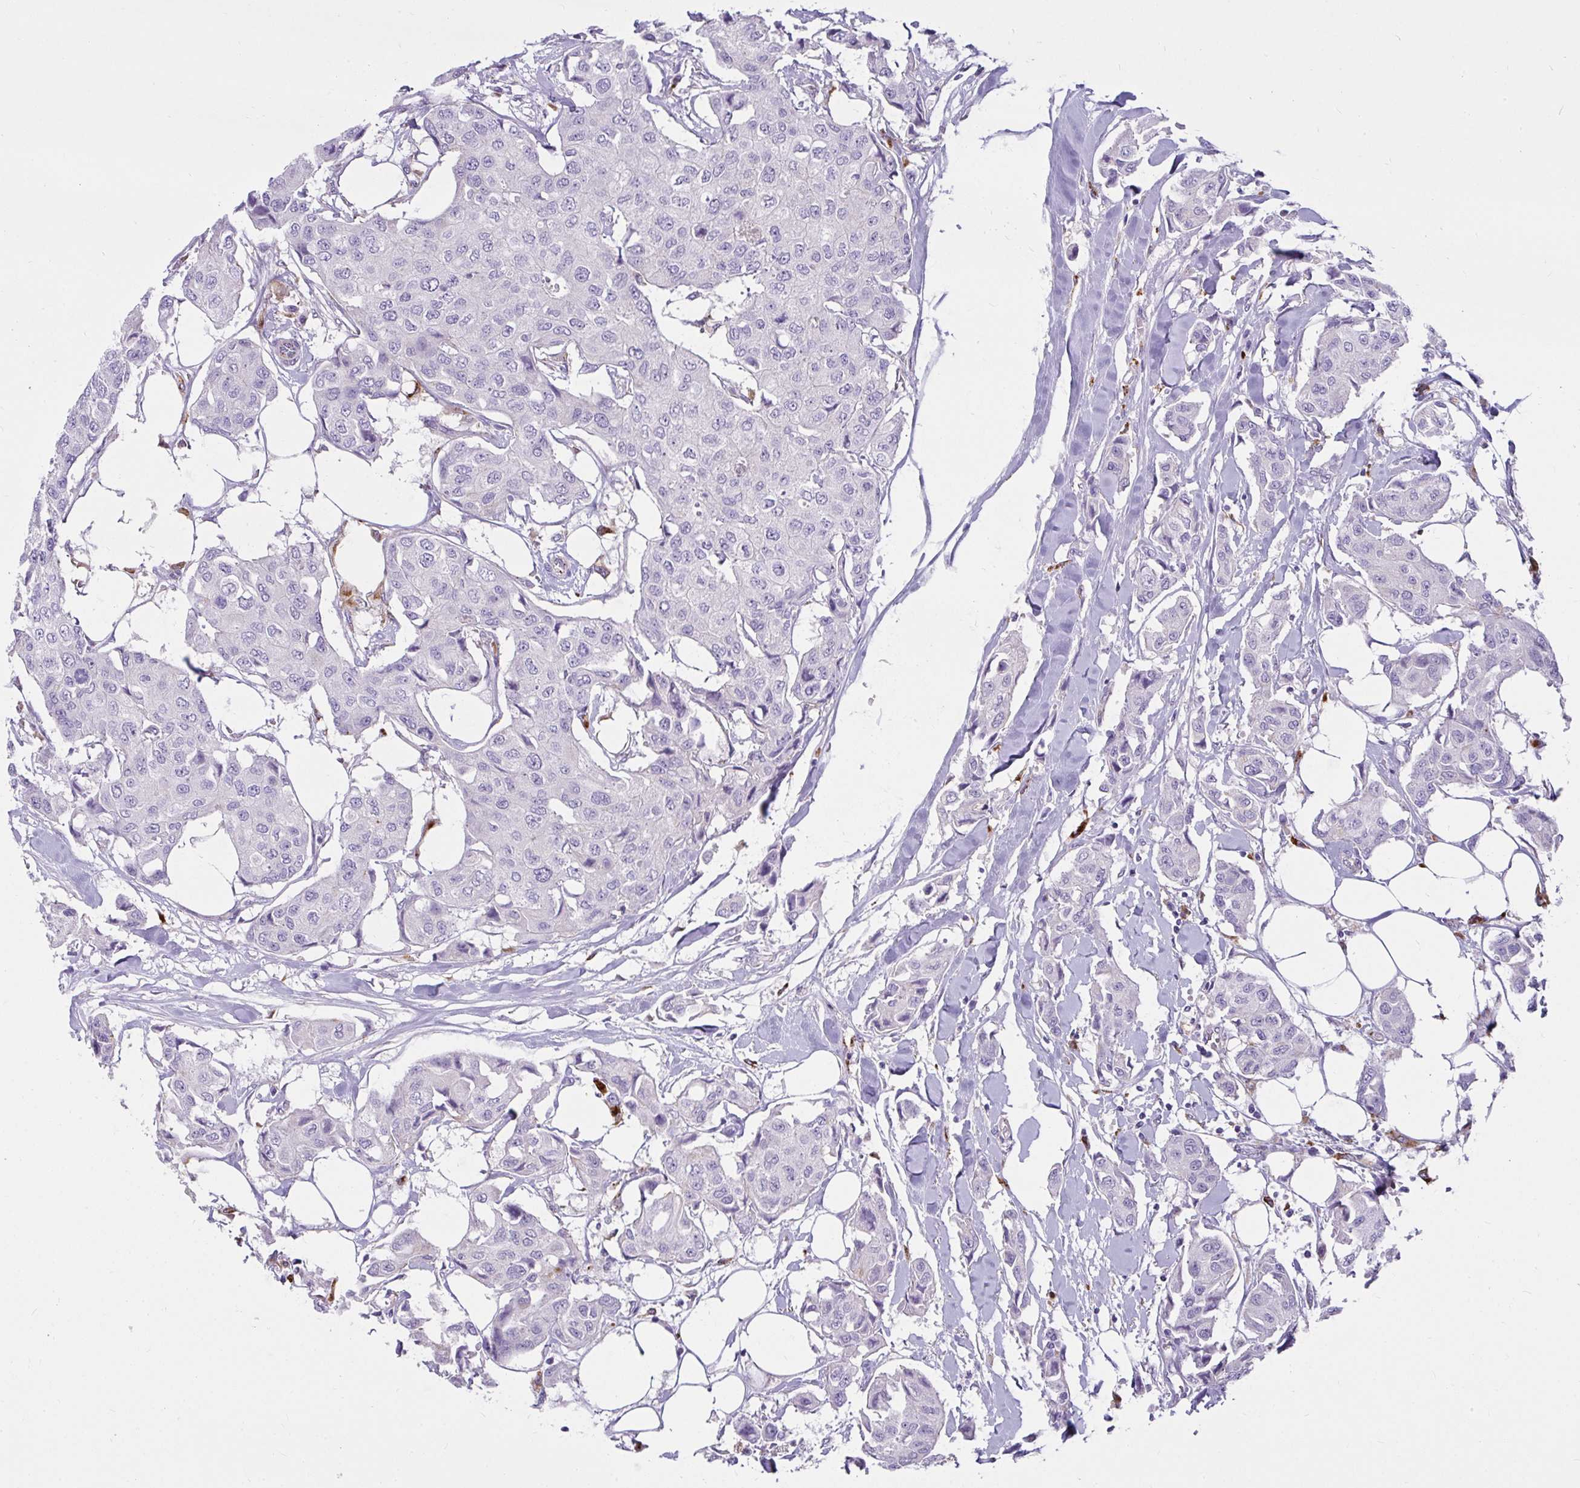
{"staining": {"intensity": "negative", "quantity": "none", "location": "none"}, "tissue": "breast cancer", "cell_type": "Tumor cells", "image_type": "cancer", "snomed": [{"axis": "morphology", "description": "Duct carcinoma"}, {"axis": "topography", "description": "Breast"}, {"axis": "topography", "description": "Lymph node"}], "caption": "Tumor cells are negative for protein expression in human infiltrating ductal carcinoma (breast).", "gene": "CTSZ", "patient": {"sex": "female", "age": 80}}